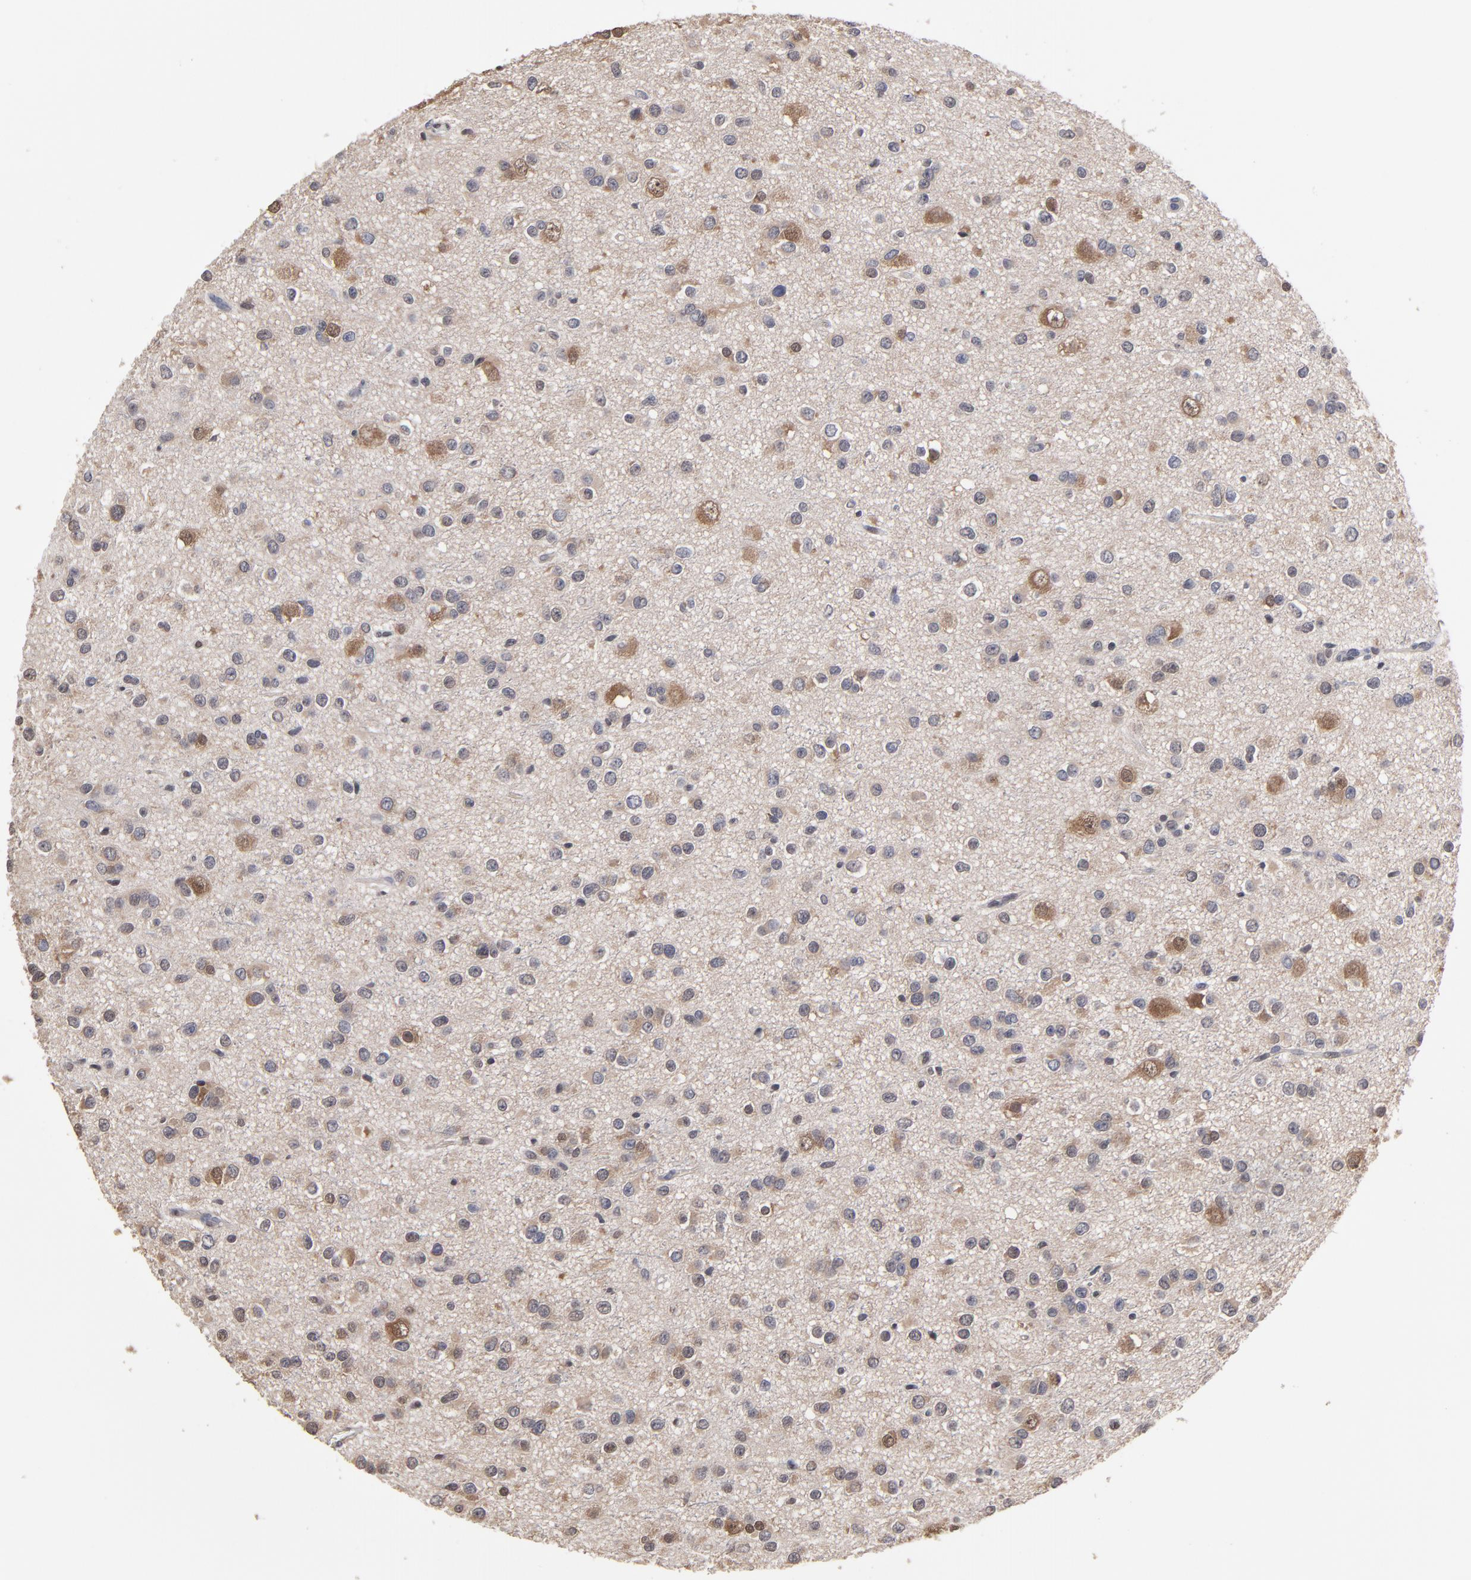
{"staining": {"intensity": "weak", "quantity": "25%-75%", "location": "cytoplasmic/membranous,nuclear"}, "tissue": "glioma", "cell_type": "Tumor cells", "image_type": "cancer", "snomed": [{"axis": "morphology", "description": "Glioma, malignant, Low grade"}, {"axis": "topography", "description": "Brain"}], "caption": "The photomicrograph reveals immunohistochemical staining of malignant glioma (low-grade). There is weak cytoplasmic/membranous and nuclear expression is identified in approximately 25%-75% of tumor cells.", "gene": "CCT2", "patient": {"sex": "male", "age": 42}}